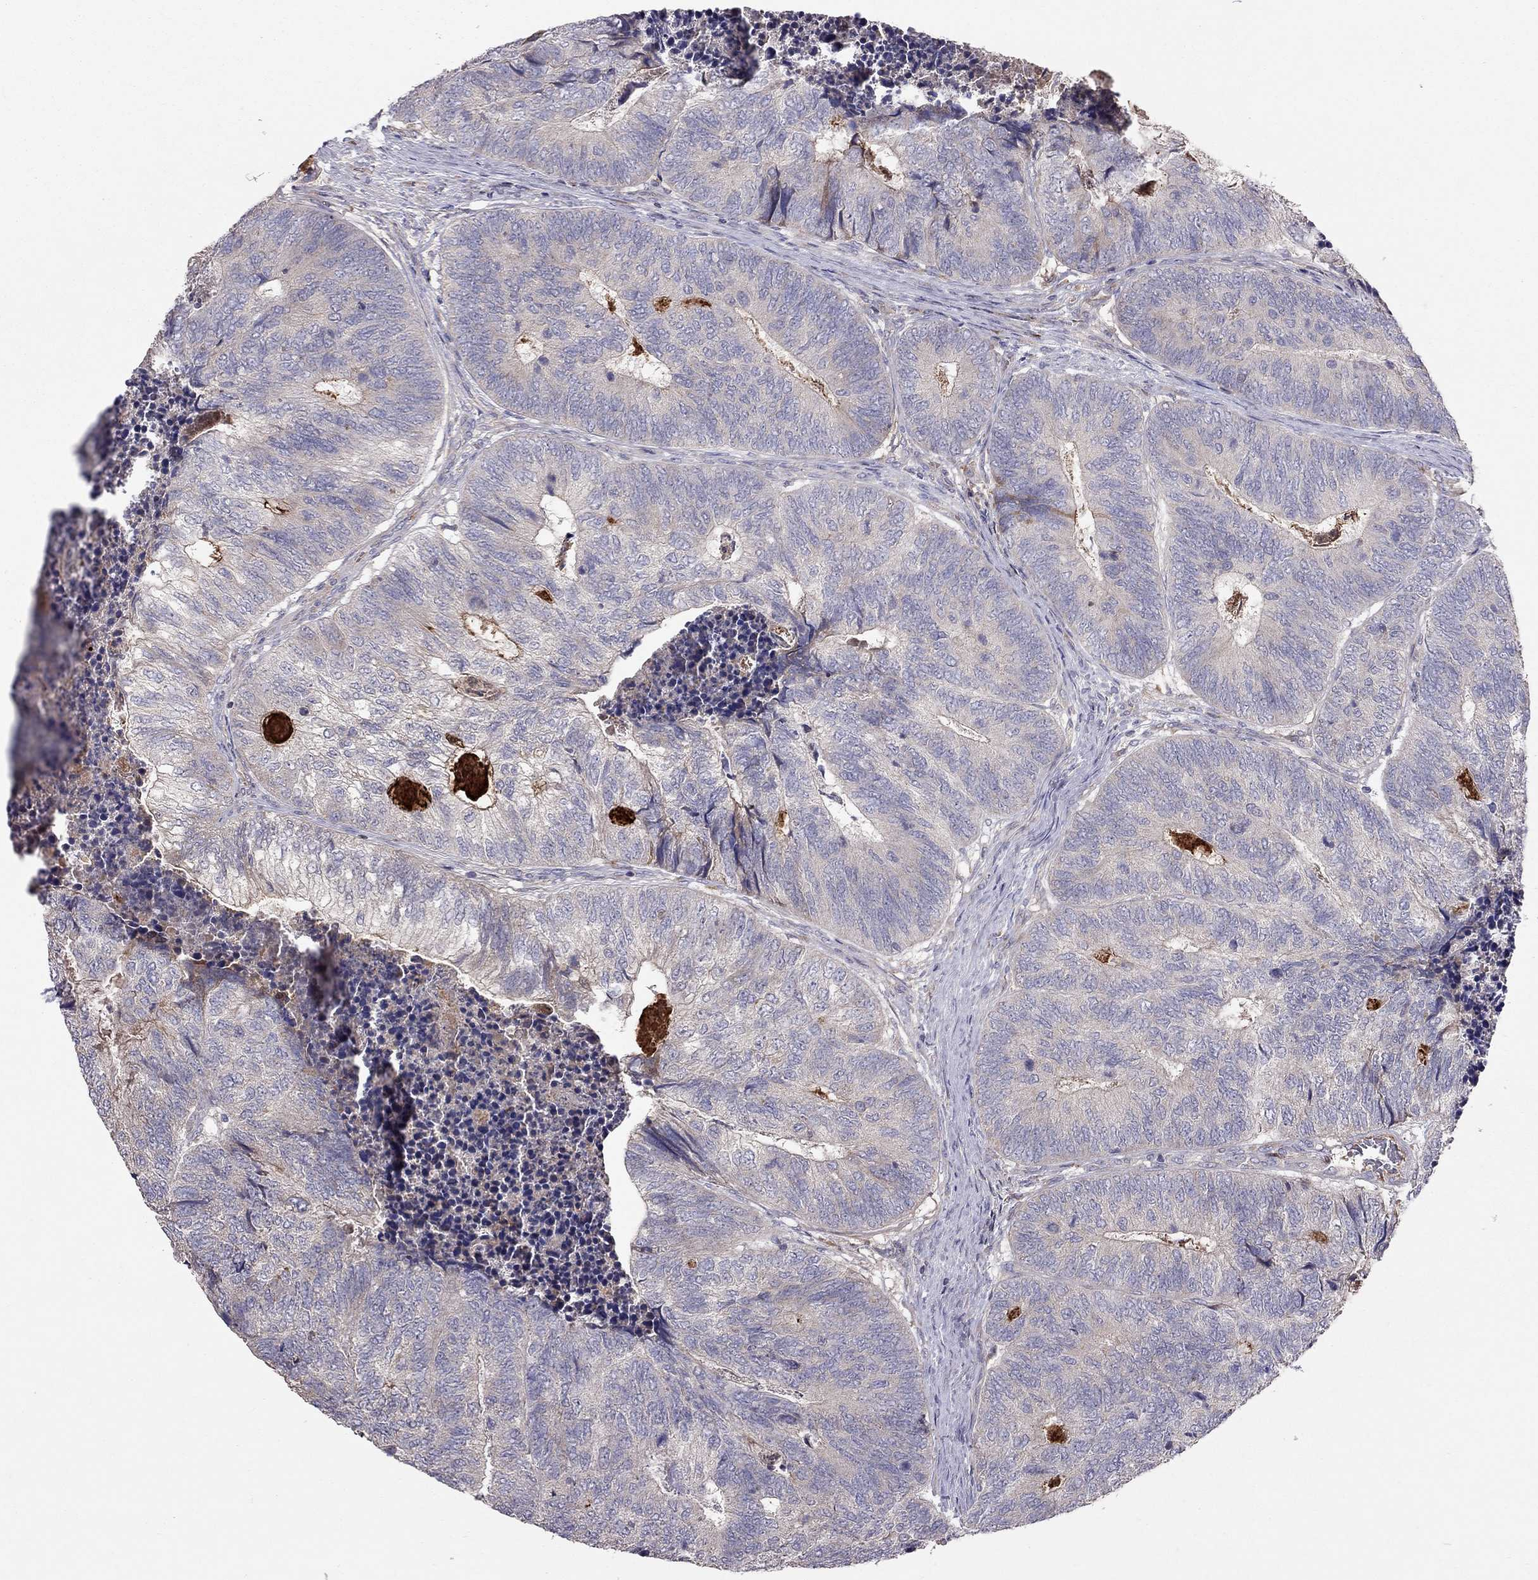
{"staining": {"intensity": "negative", "quantity": "none", "location": "none"}, "tissue": "colorectal cancer", "cell_type": "Tumor cells", "image_type": "cancer", "snomed": [{"axis": "morphology", "description": "Adenocarcinoma, NOS"}, {"axis": "topography", "description": "Colon"}], "caption": "Immunohistochemistry micrograph of human colorectal adenocarcinoma stained for a protein (brown), which demonstrates no positivity in tumor cells. Brightfield microscopy of IHC stained with DAB (3,3'-diaminobenzidine) (brown) and hematoxylin (blue), captured at high magnification.", "gene": "PIK3CG", "patient": {"sex": "female", "age": 67}}